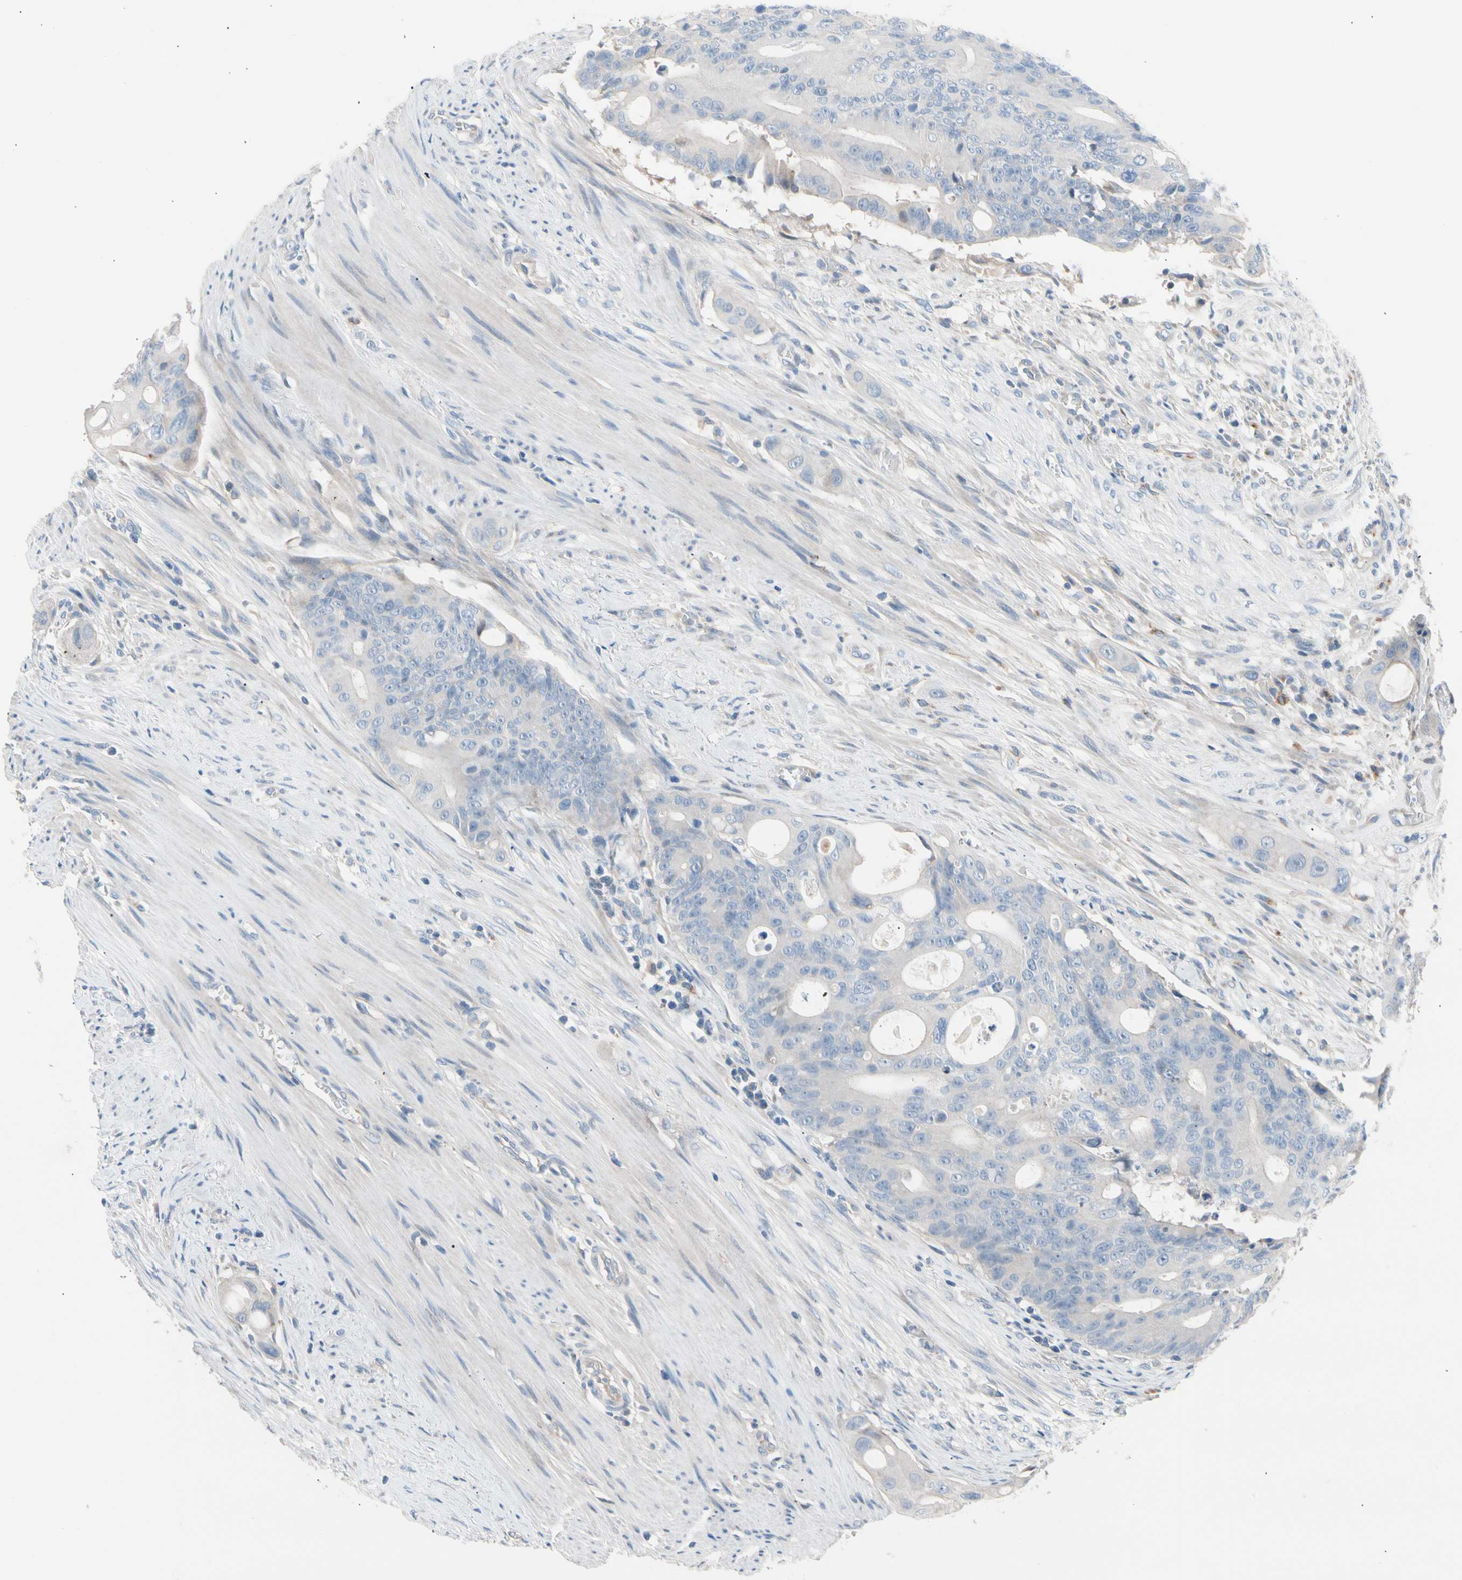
{"staining": {"intensity": "negative", "quantity": "none", "location": "none"}, "tissue": "colorectal cancer", "cell_type": "Tumor cells", "image_type": "cancer", "snomed": [{"axis": "morphology", "description": "Adenocarcinoma, NOS"}, {"axis": "topography", "description": "Colon"}], "caption": "An image of adenocarcinoma (colorectal) stained for a protein shows no brown staining in tumor cells.", "gene": "CASQ1", "patient": {"sex": "female", "age": 57}}